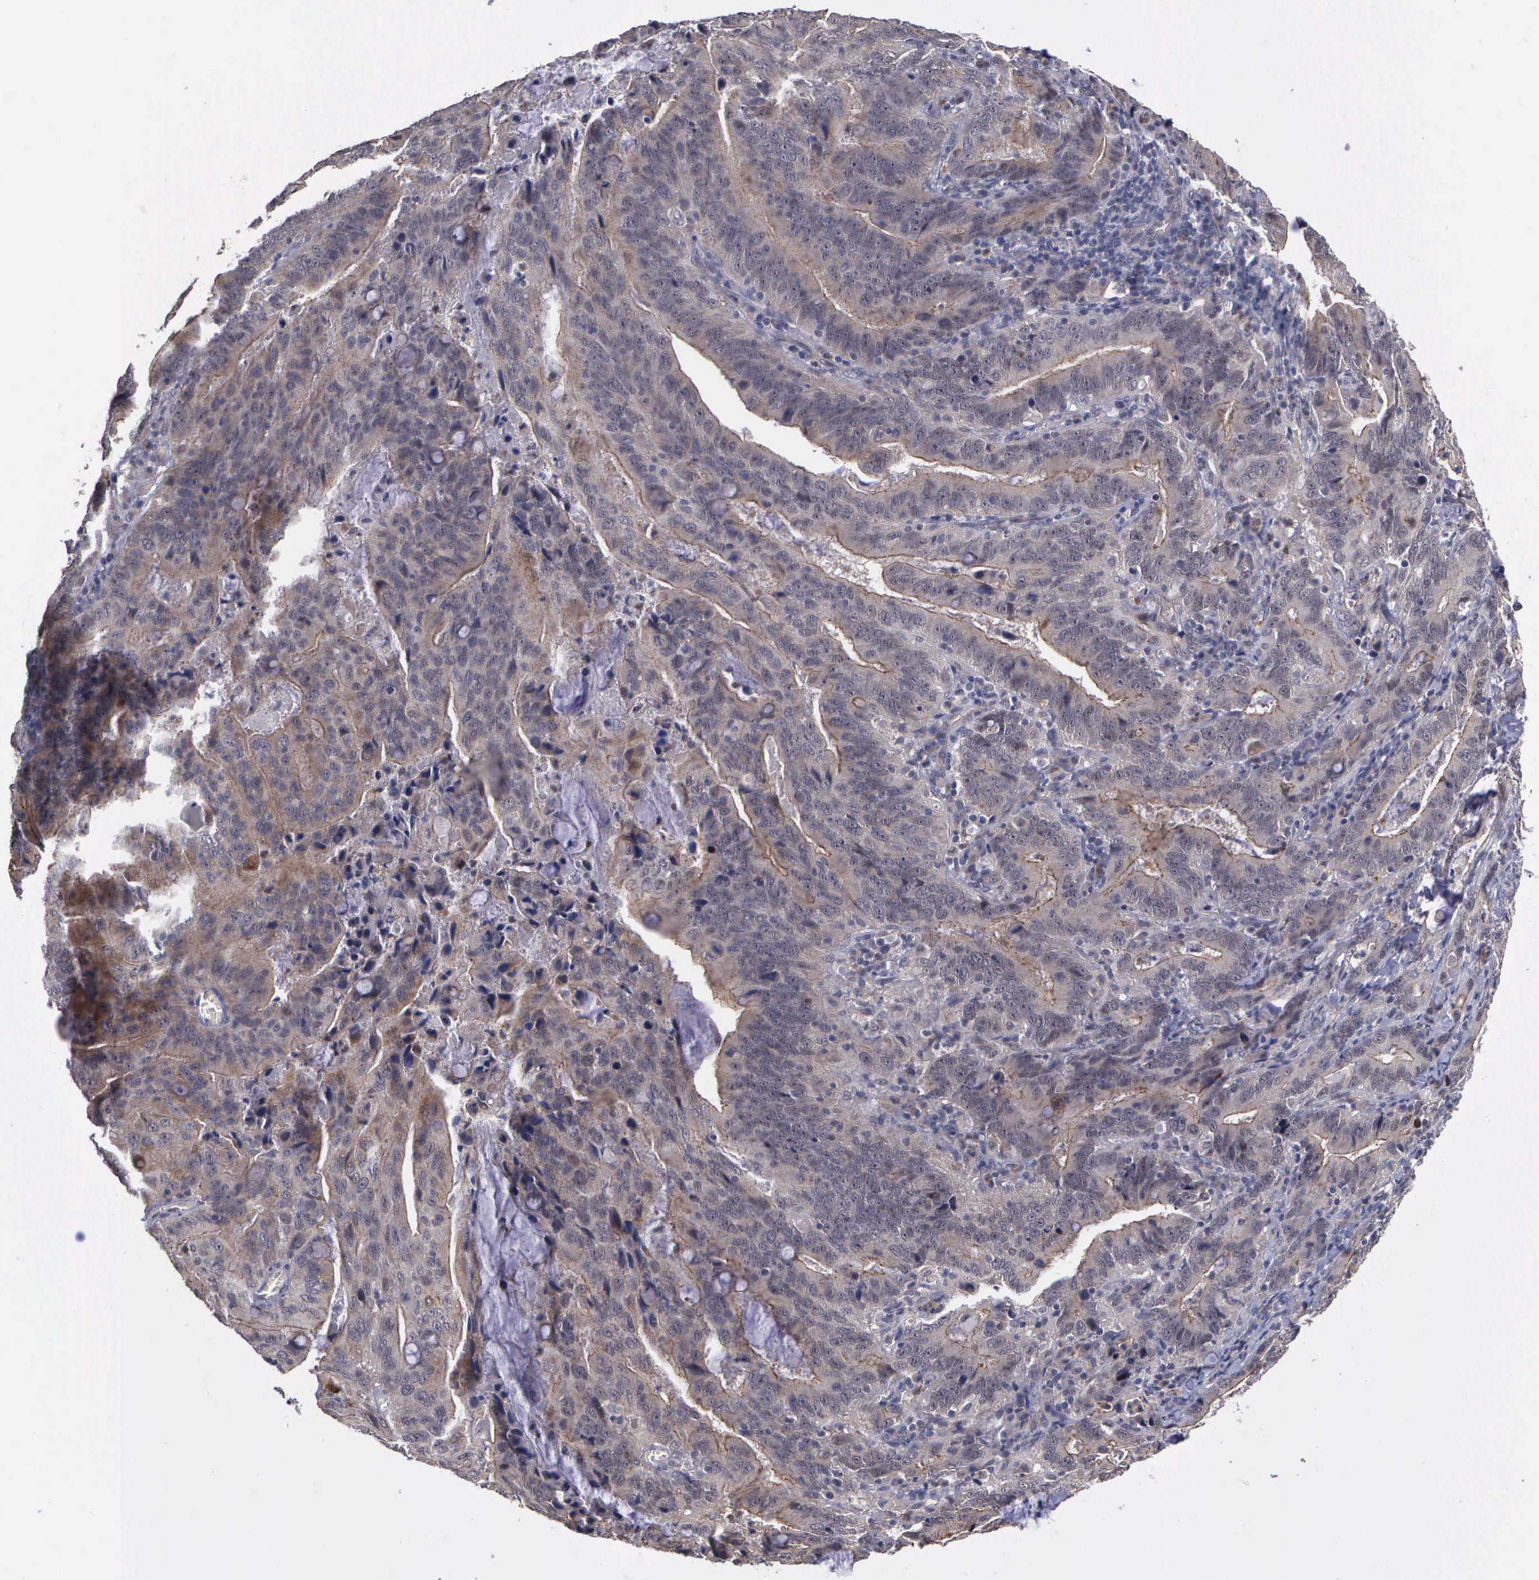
{"staining": {"intensity": "weak", "quantity": "25%-75%", "location": "cytoplasmic/membranous"}, "tissue": "stomach cancer", "cell_type": "Tumor cells", "image_type": "cancer", "snomed": [{"axis": "morphology", "description": "Adenocarcinoma, NOS"}, {"axis": "topography", "description": "Stomach, upper"}], "caption": "Protein positivity by immunohistochemistry reveals weak cytoplasmic/membranous positivity in about 25%-75% of tumor cells in stomach cancer. (DAB (3,3'-diaminobenzidine) IHC with brightfield microscopy, high magnification).", "gene": "MAP3K9", "patient": {"sex": "male", "age": 63}}